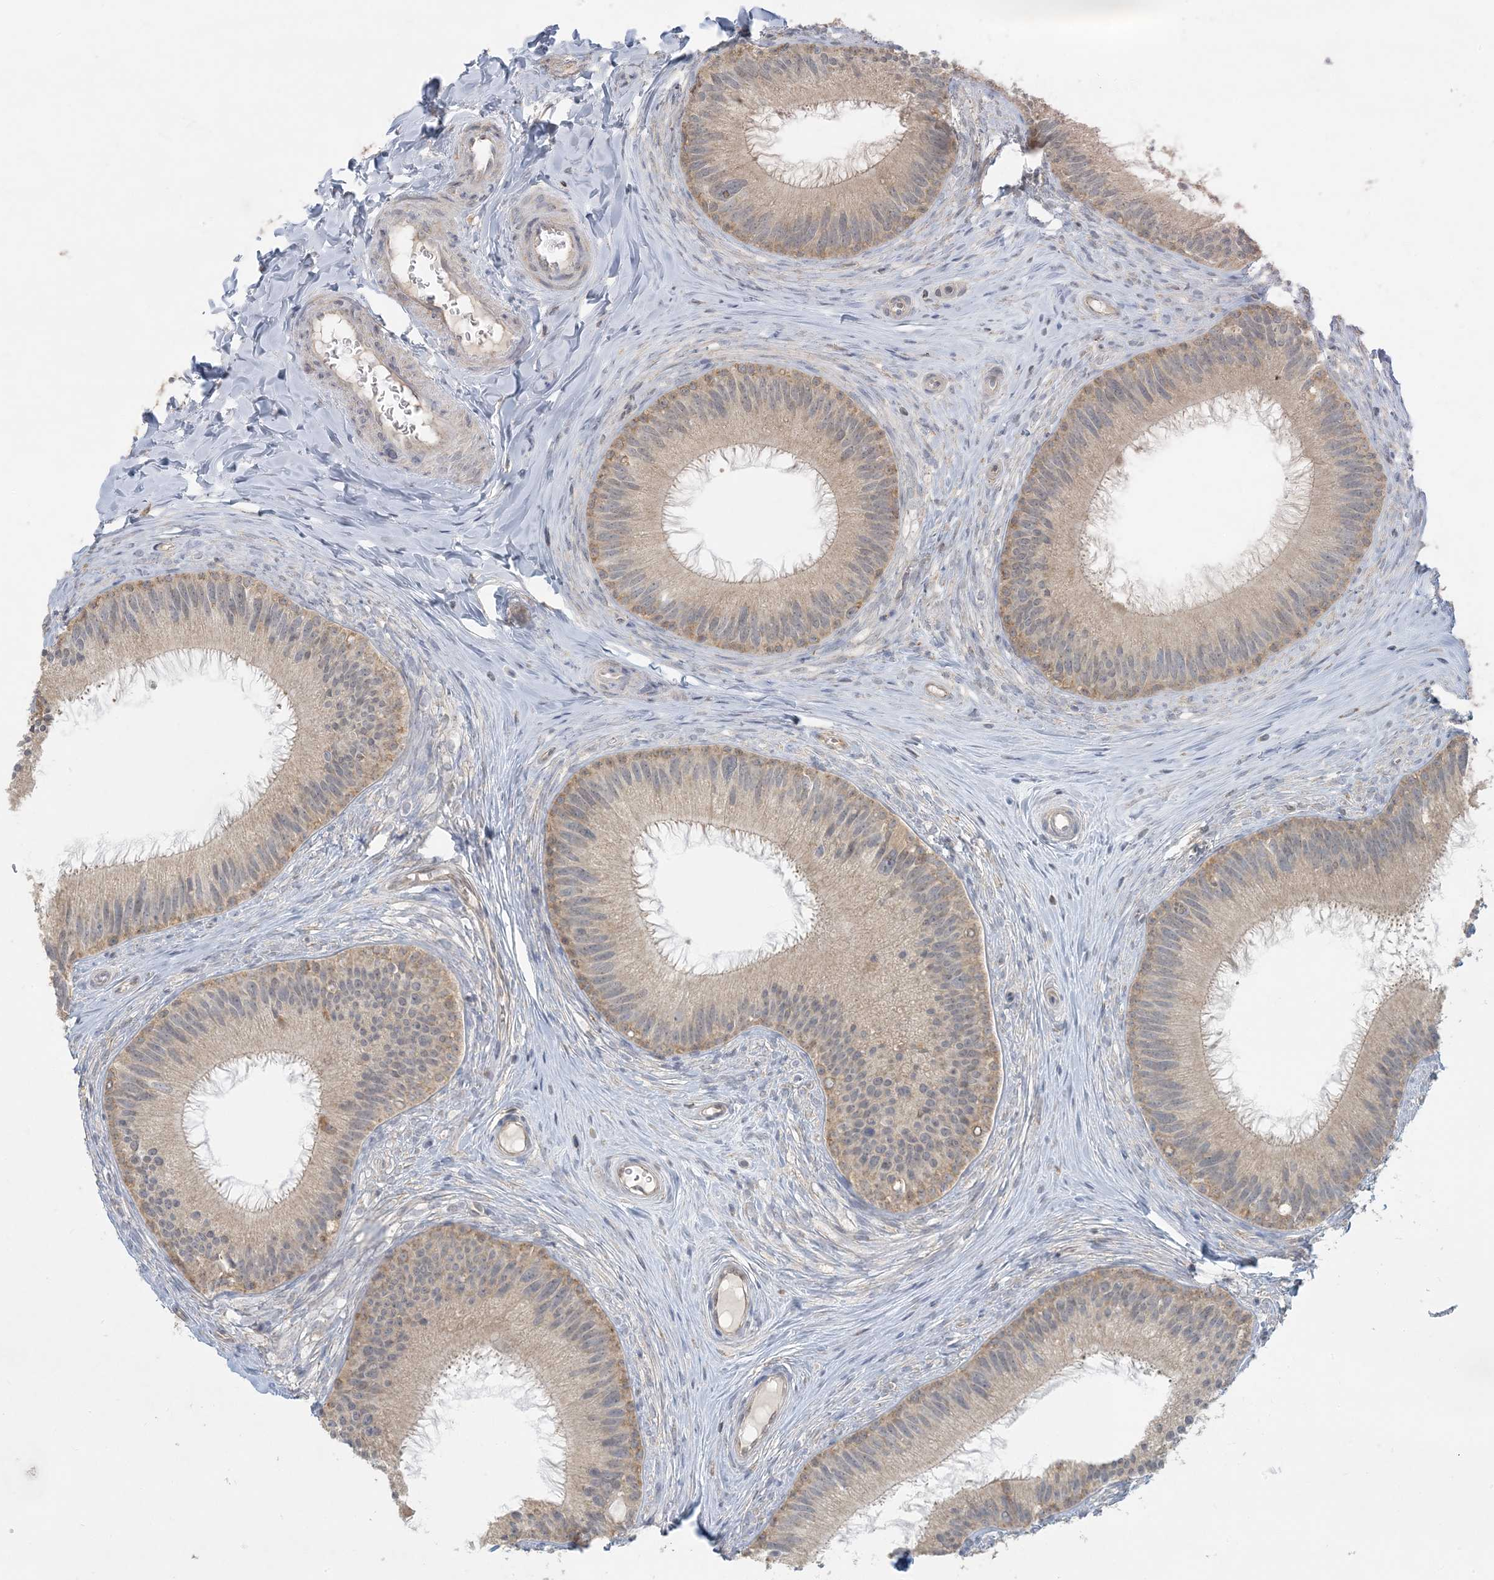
{"staining": {"intensity": "weak", "quantity": "25%-75%", "location": "cytoplasmic/membranous"}, "tissue": "epididymis", "cell_type": "Glandular cells", "image_type": "normal", "snomed": [{"axis": "morphology", "description": "Normal tissue, NOS"}, {"axis": "topography", "description": "Epididymis"}], "caption": "Human epididymis stained with a brown dye shows weak cytoplasmic/membranous positive positivity in about 25%-75% of glandular cells.", "gene": "HACL1", "patient": {"sex": "male", "age": 27}}